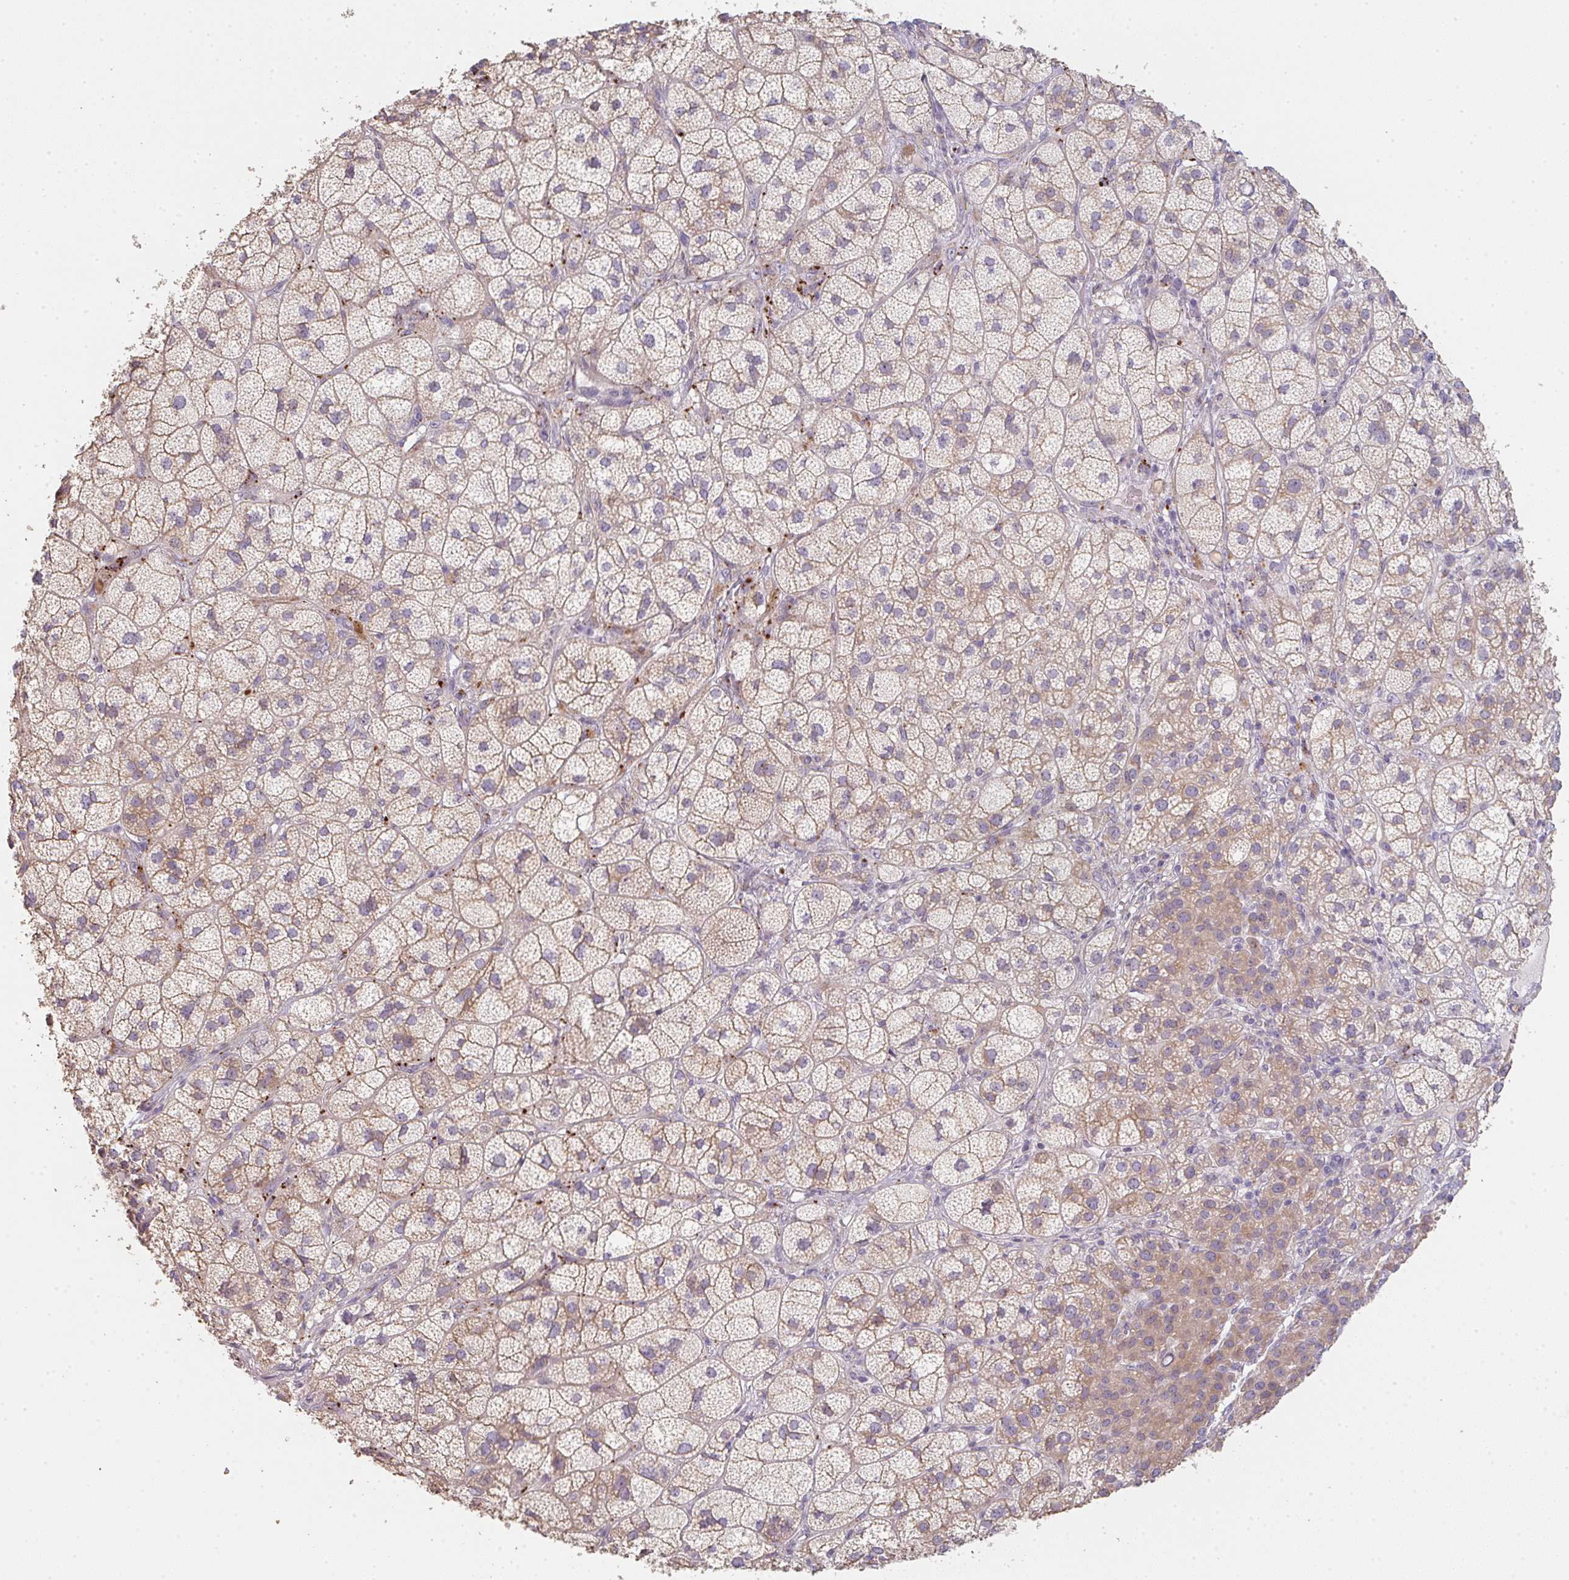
{"staining": {"intensity": "moderate", "quantity": ">75%", "location": "cytoplasmic/membranous"}, "tissue": "adrenal gland", "cell_type": "Glandular cells", "image_type": "normal", "snomed": [{"axis": "morphology", "description": "Normal tissue, NOS"}, {"axis": "topography", "description": "Adrenal gland"}], "caption": "Brown immunohistochemical staining in unremarkable adrenal gland exhibits moderate cytoplasmic/membranous expression in approximately >75% of glandular cells.", "gene": "TMEM237", "patient": {"sex": "female", "age": 60}}